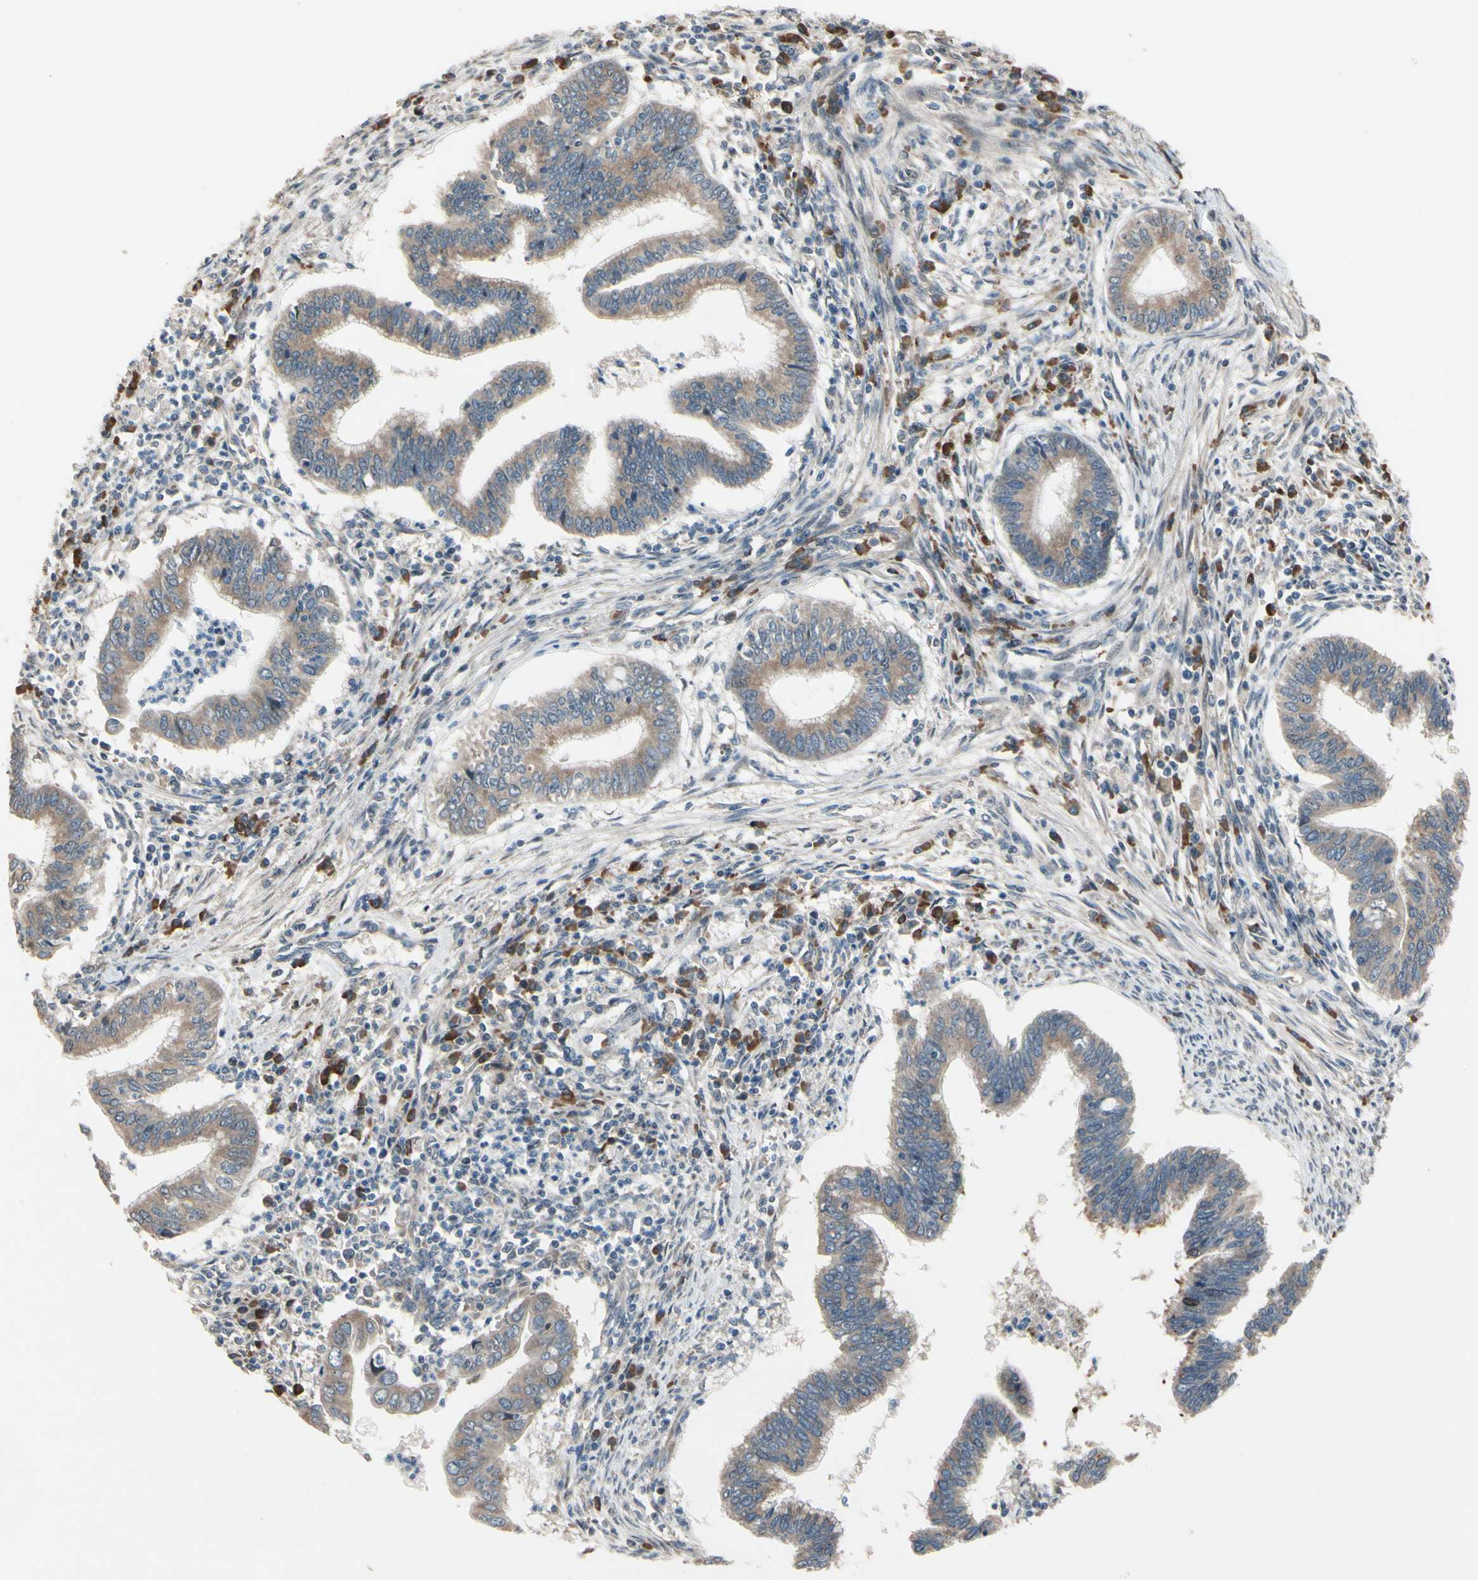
{"staining": {"intensity": "weak", "quantity": ">75%", "location": "cytoplasmic/membranous"}, "tissue": "cervical cancer", "cell_type": "Tumor cells", "image_type": "cancer", "snomed": [{"axis": "morphology", "description": "Adenocarcinoma, NOS"}, {"axis": "topography", "description": "Cervix"}], "caption": "This is an image of immunohistochemistry staining of adenocarcinoma (cervical), which shows weak positivity in the cytoplasmic/membranous of tumor cells.", "gene": "SNX29", "patient": {"sex": "female", "age": 36}}